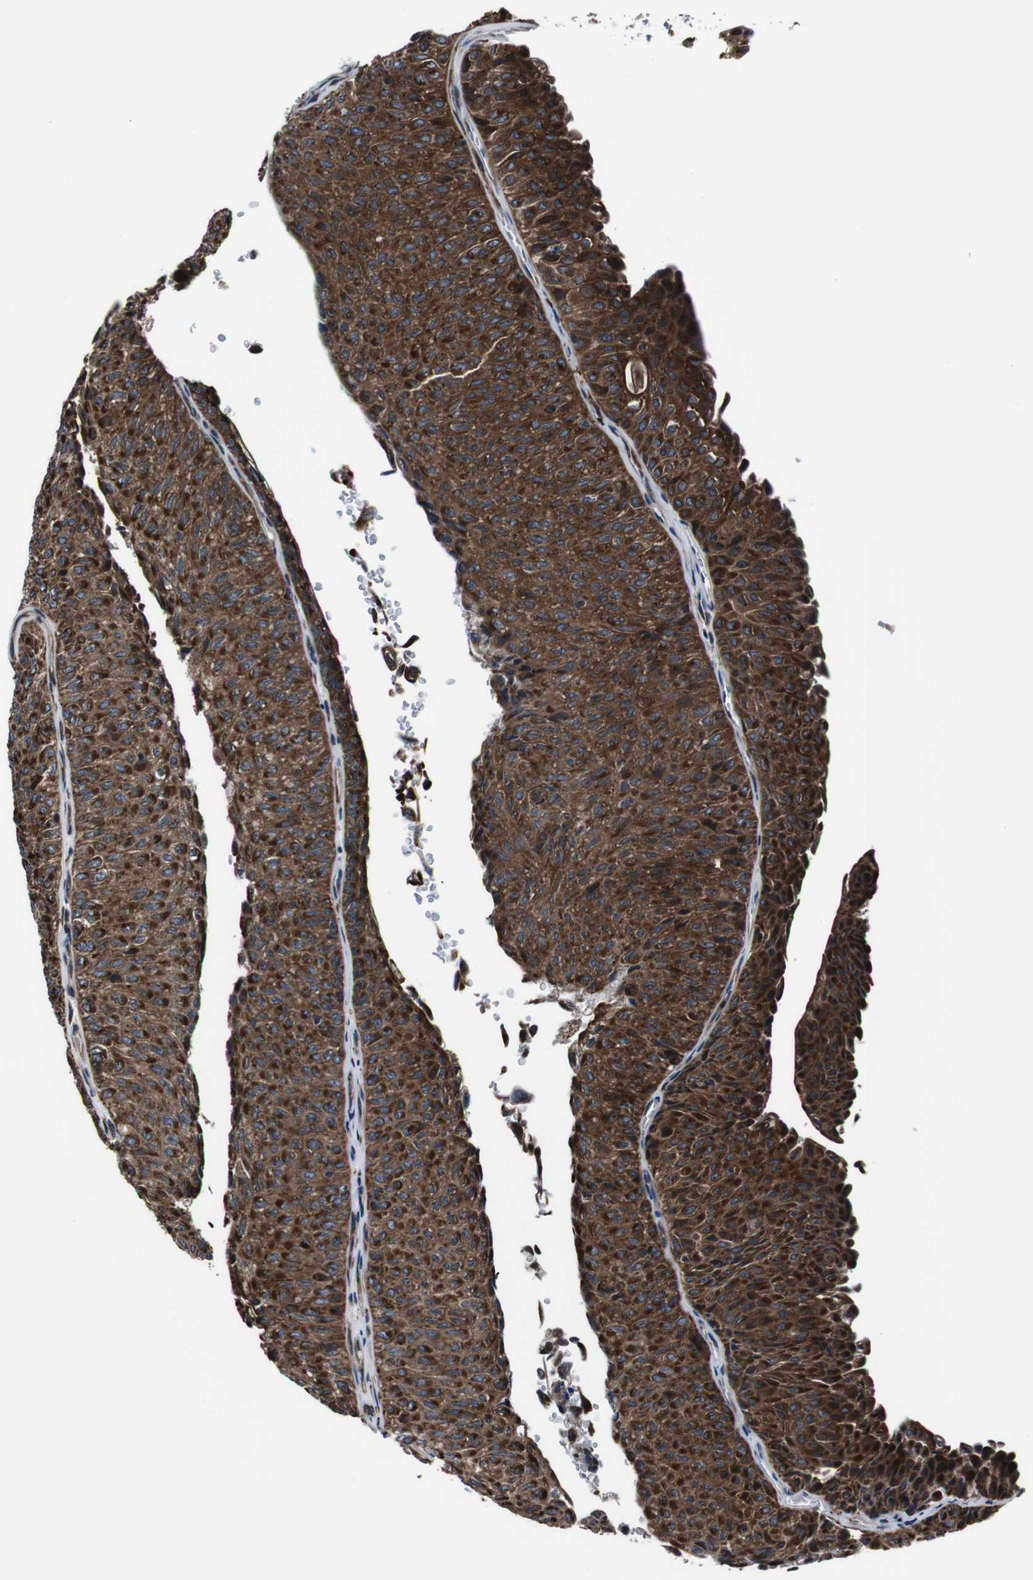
{"staining": {"intensity": "strong", "quantity": ">75%", "location": "cytoplasmic/membranous"}, "tissue": "urothelial cancer", "cell_type": "Tumor cells", "image_type": "cancer", "snomed": [{"axis": "morphology", "description": "Urothelial carcinoma, Low grade"}, {"axis": "topography", "description": "Urinary bladder"}], "caption": "Tumor cells reveal high levels of strong cytoplasmic/membranous expression in about >75% of cells in urothelial cancer.", "gene": "EIF4A2", "patient": {"sex": "male", "age": 78}}